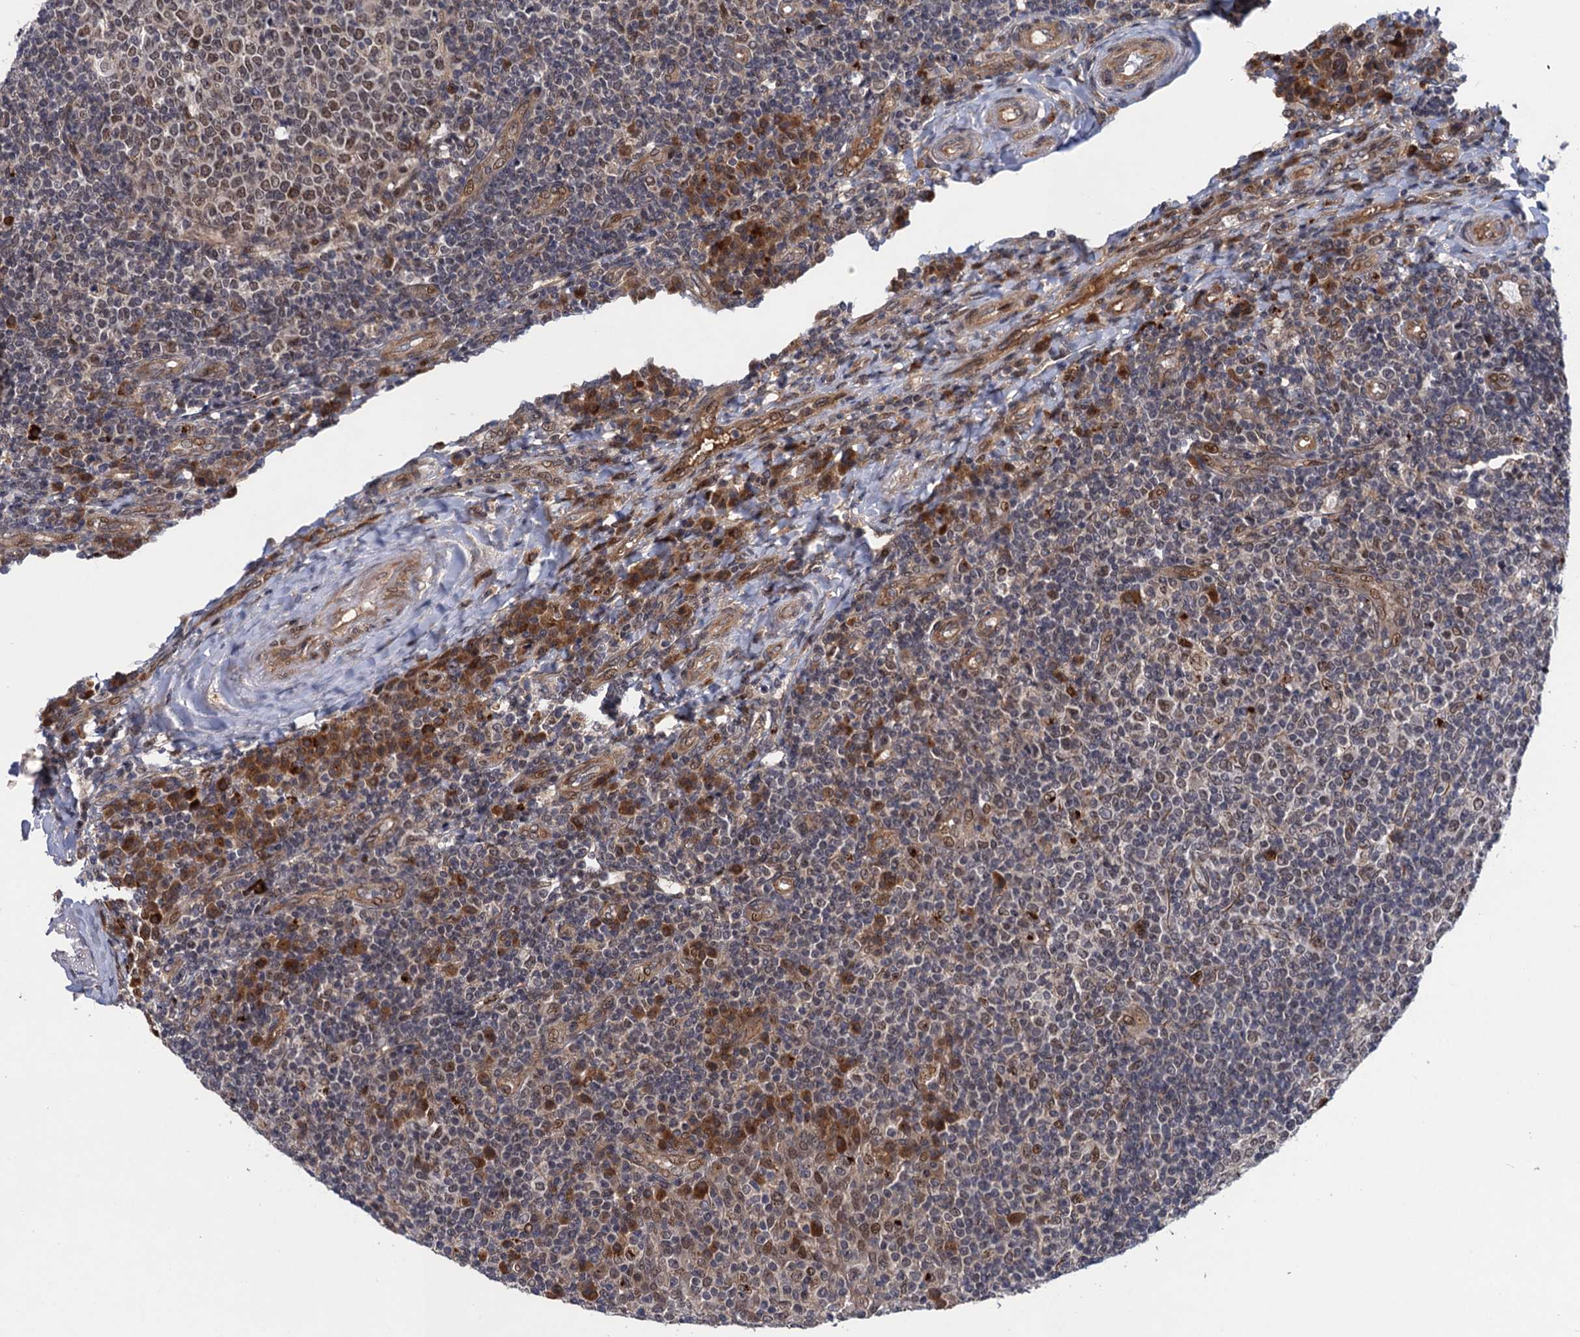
{"staining": {"intensity": "moderate", "quantity": "<25%", "location": "nuclear"}, "tissue": "tonsil", "cell_type": "Germinal center cells", "image_type": "normal", "snomed": [{"axis": "morphology", "description": "Normal tissue, NOS"}, {"axis": "topography", "description": "Tonsil"}], "caption": "Immunohistochemical staining of unremarkable tonsil demonstrates <25% levels of moderate nuclear protein expression in about <25% of germinal center cells.", "gene": "NEK8", "patient": {"sex": "female", "age": 19}}